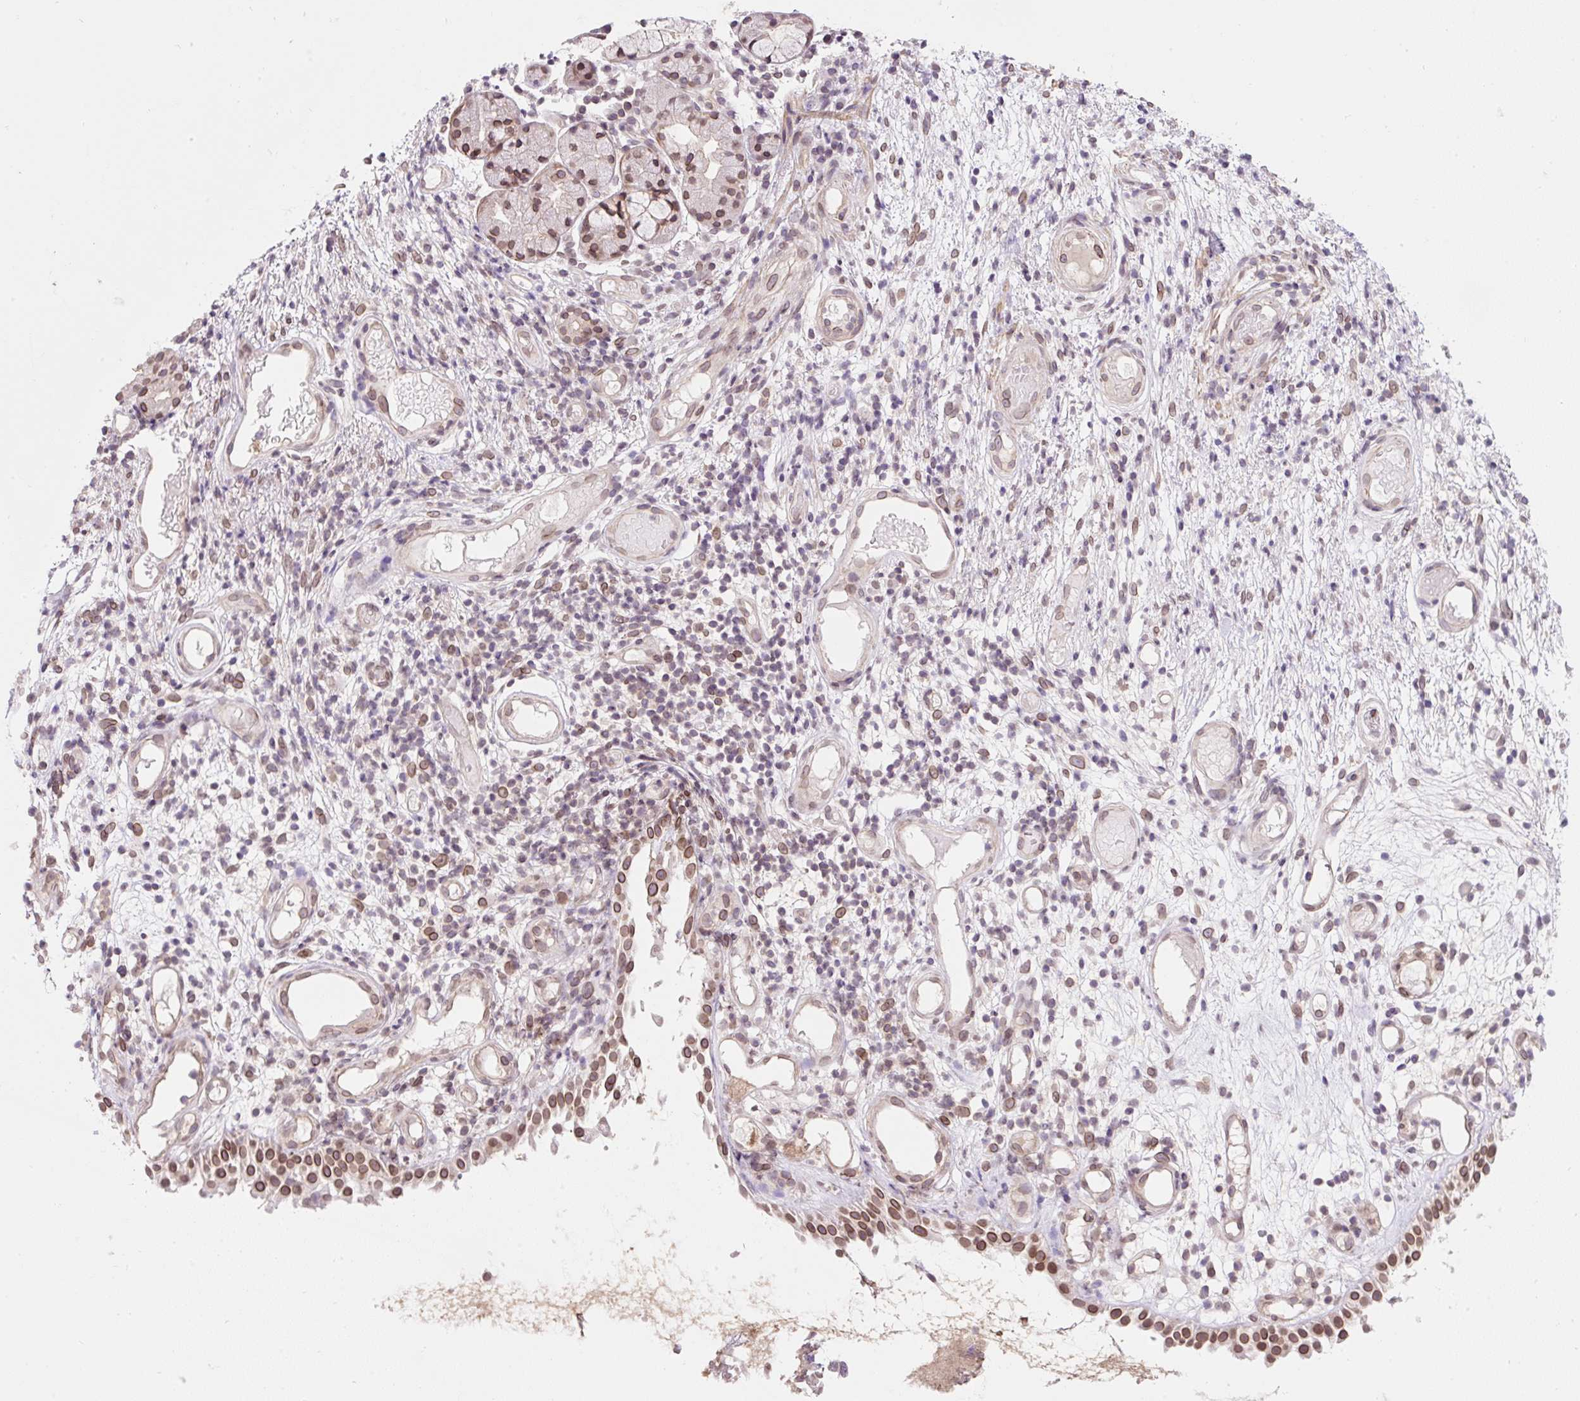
{"staining": {"intensity": "moderate", "quantity": ">75%", "location": "cytoplasmic/membranous,nuclear"}, "tissue": "nasopharynx", "cell_type": "Respiratory epithelial cells", "image_type": "normal", "snomed": [{"axis": "morphology", "description": "Normal tissue, NOS"}, {"axis": "morphology", "description": "Inflammation, NOS"}, {"axis": "topography", "description": "Nasopharynx"}], "caption": "Immunohistochemical staining of unremarkable nasopharynx demonstrates >75% levels of moderate cytoplasmic/membranous,nuclear protein staining in about >75% of respiratory epithelial cells.", "gene": "ZNF610", "patient": {"sex": "male", "age": 54}}